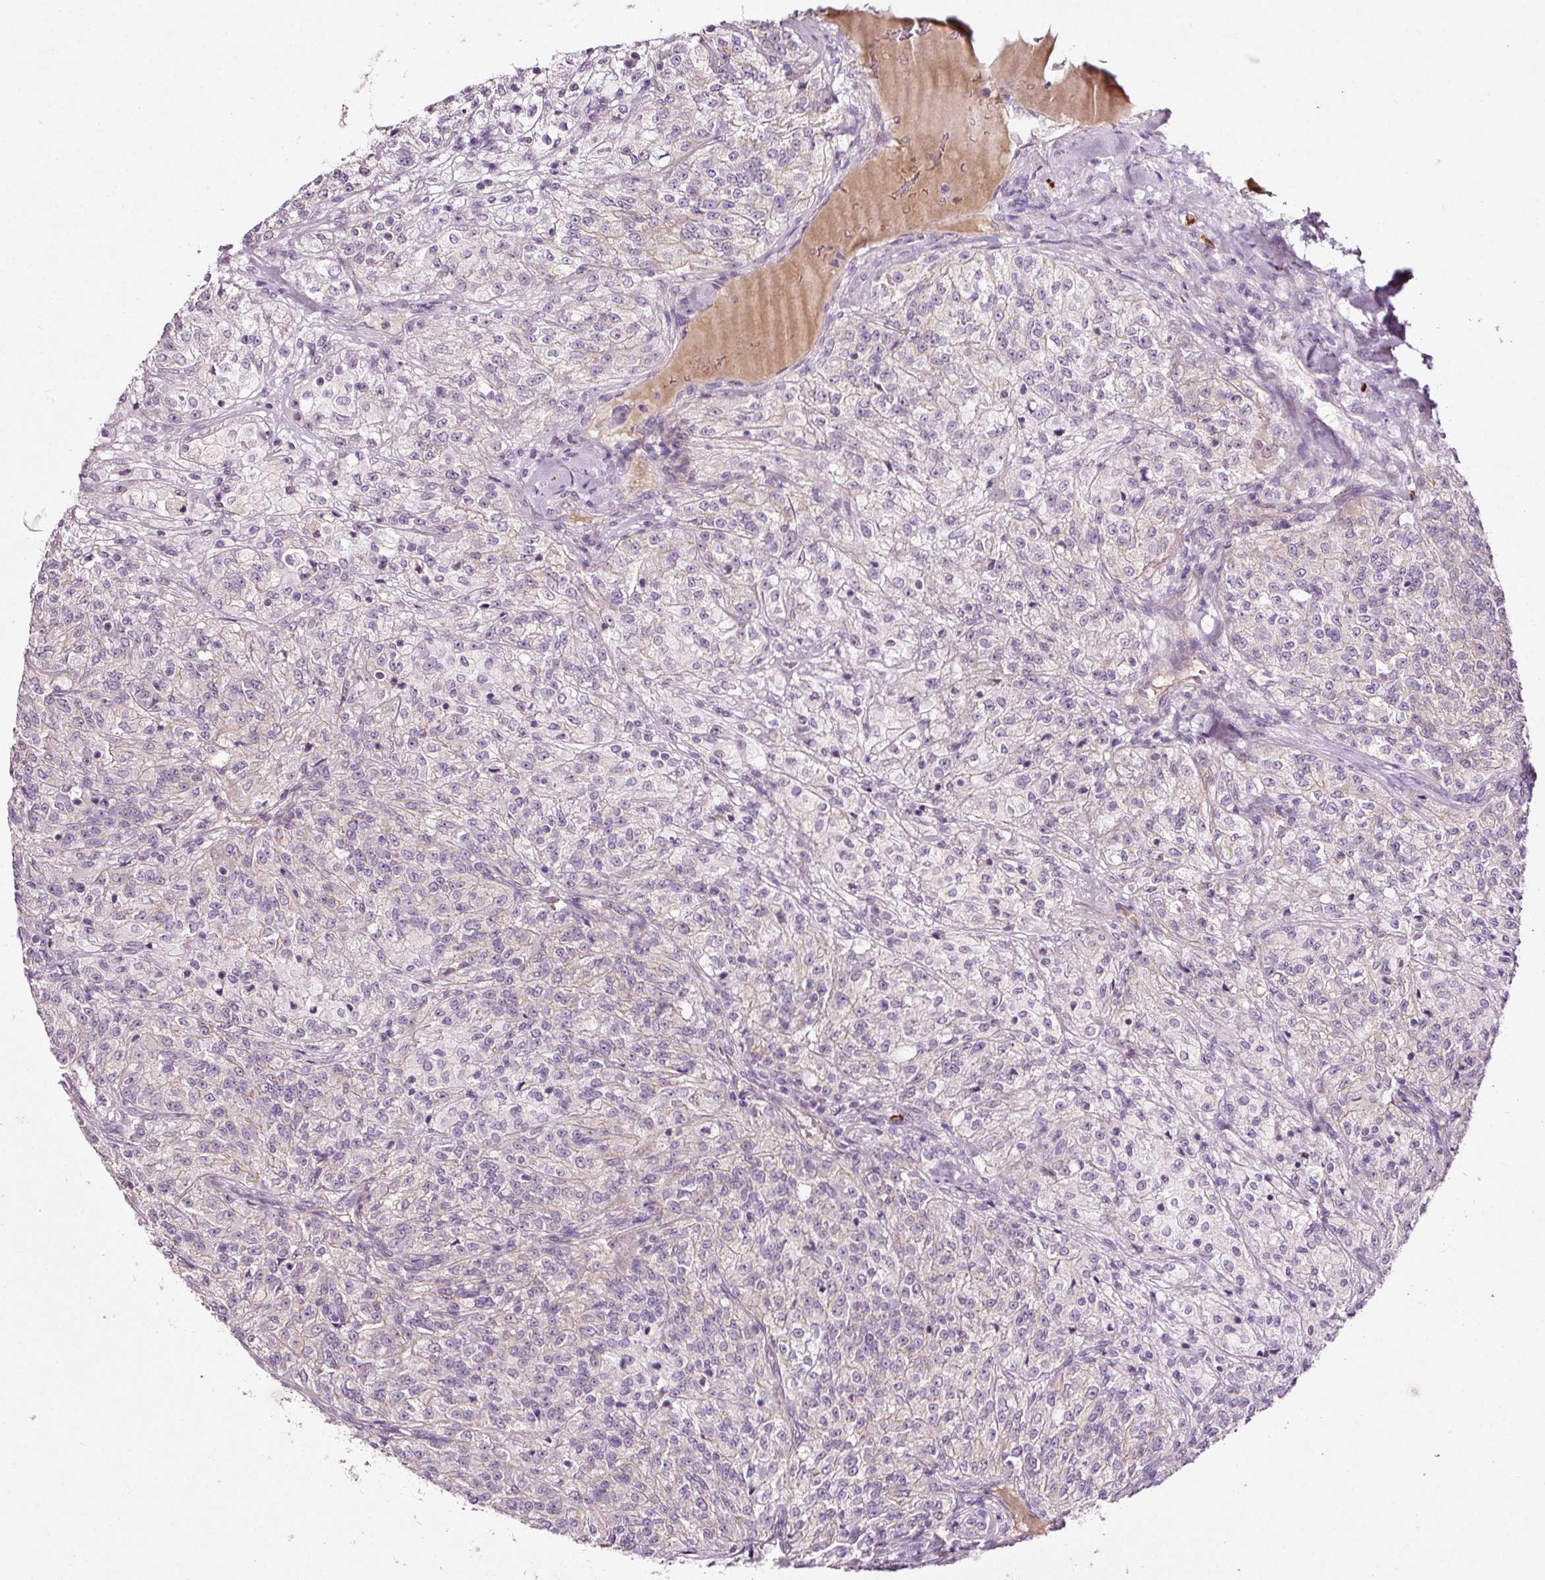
{"staining": {"intensity": "negative", "quantity": "none", "location": "none"}, "tissue": "renal cancer", "cell_type": "Tumor cells", "image_type": "cancer", "snomed": [{"axis": "morphology", "description": "Adenocarcinoma, NOS"}, {"axis": "topography", "description": "Kidney"}], "caption": "Human renal cancer (adenocarcinoma) stained for a protein using immunohistochemistry reveals no expression in tumor cells.", "gene": "ABCB4", "patient": {"sex": "female", "age": 63}}